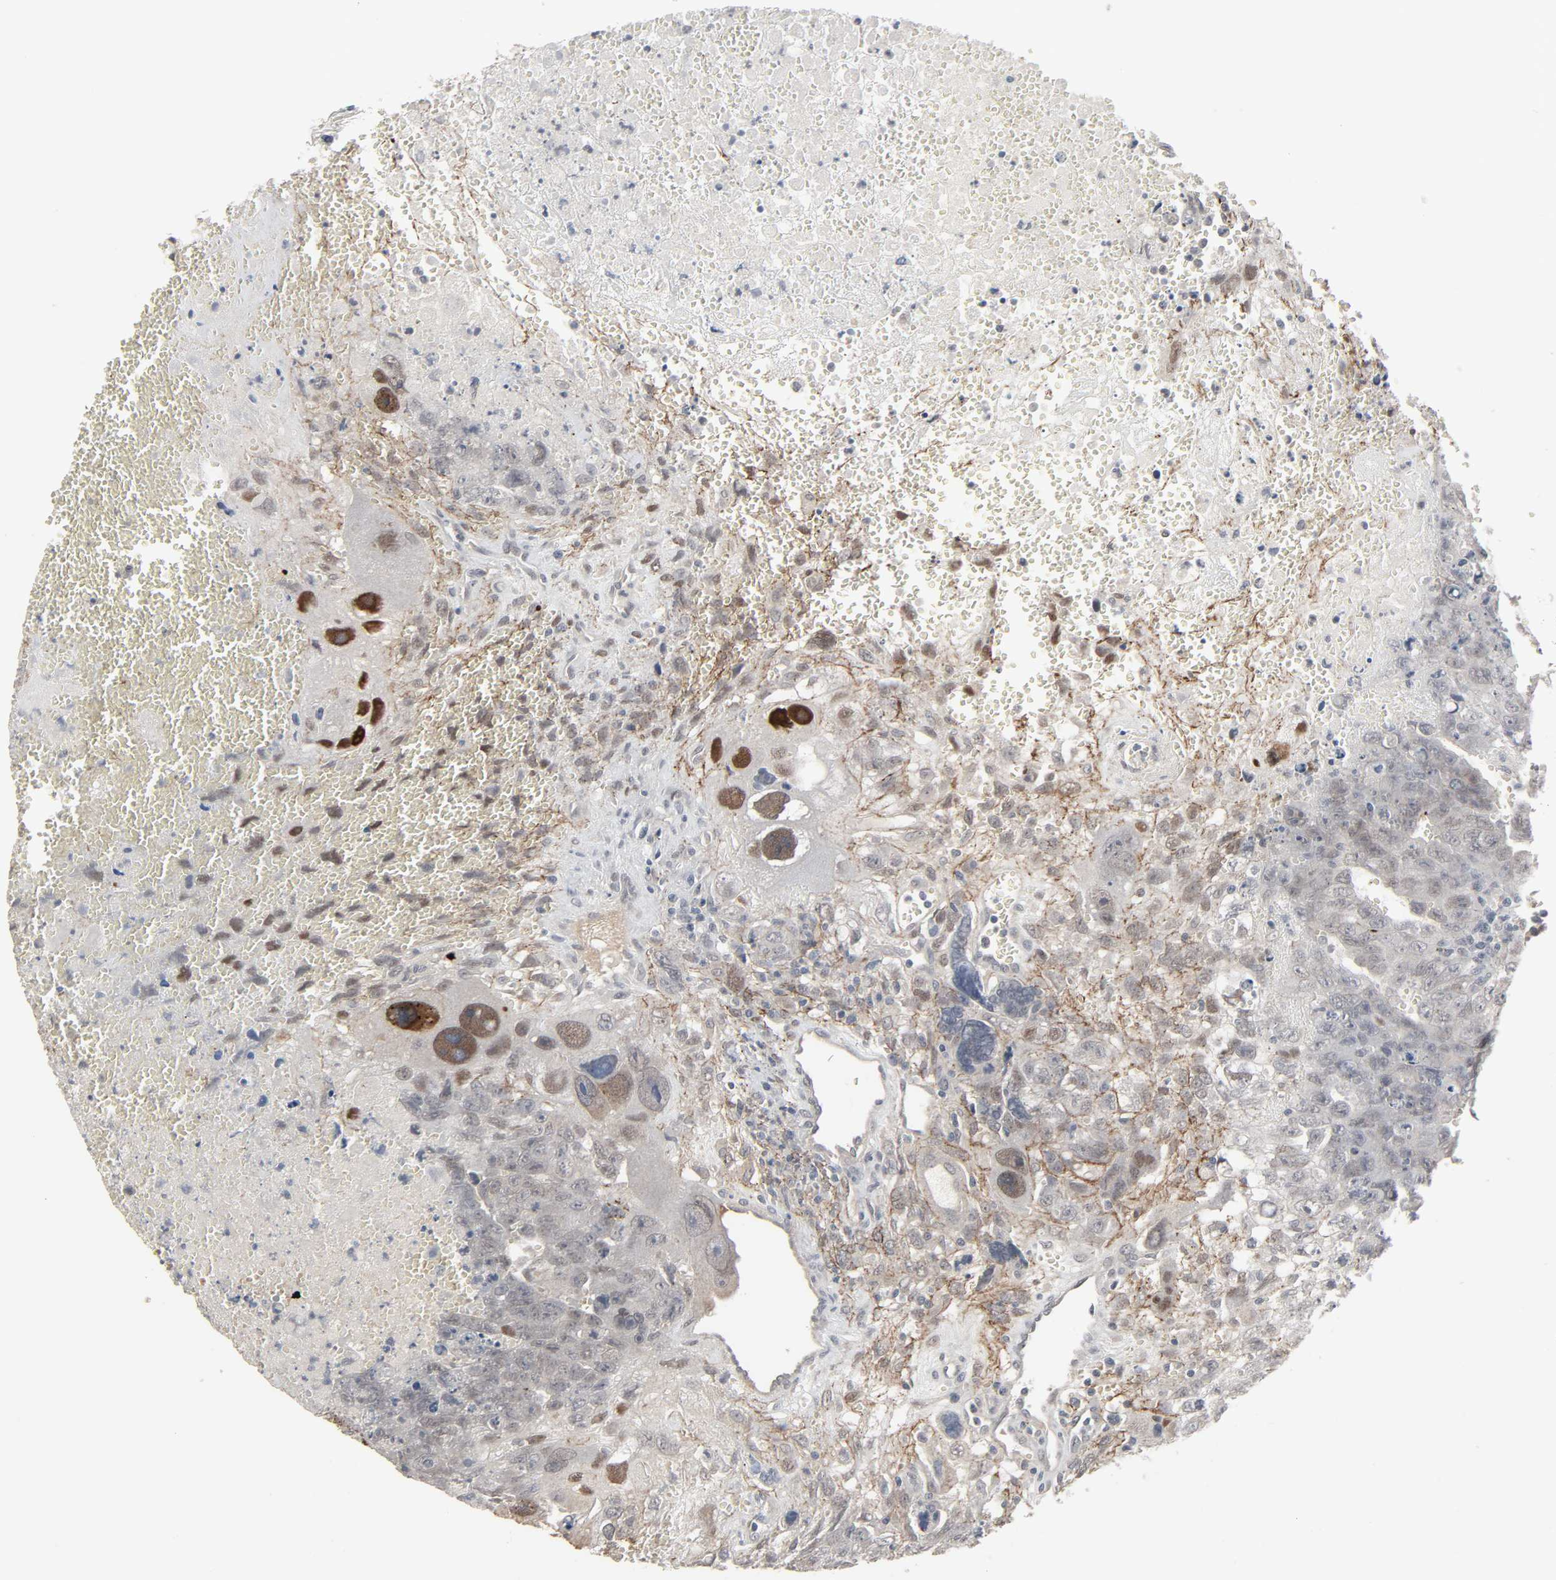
{"staining": {"intensity": "strong", "quantity": "<25%", "location": "cytoplasmic/membranous"}, "tissue": "testis cancer", "cell_type": "Tumor cells", "image_type": "cancer", "snomed": [{"axis": "morphology", "description": "Carcinoma, Embryonal, NOS"}, {"axis": "topography", "description": "Testis"}], "caption": "Tumor cells exhibit medium levels of strong cytoplasmic/membranous expression in about <25% of cells in human testis embryonal carcinoma. (Brightfield microscopy of DAB IHC at high magnification).", "gene": "ZNF222", "patient": {"sex": "male", "age": 28}}